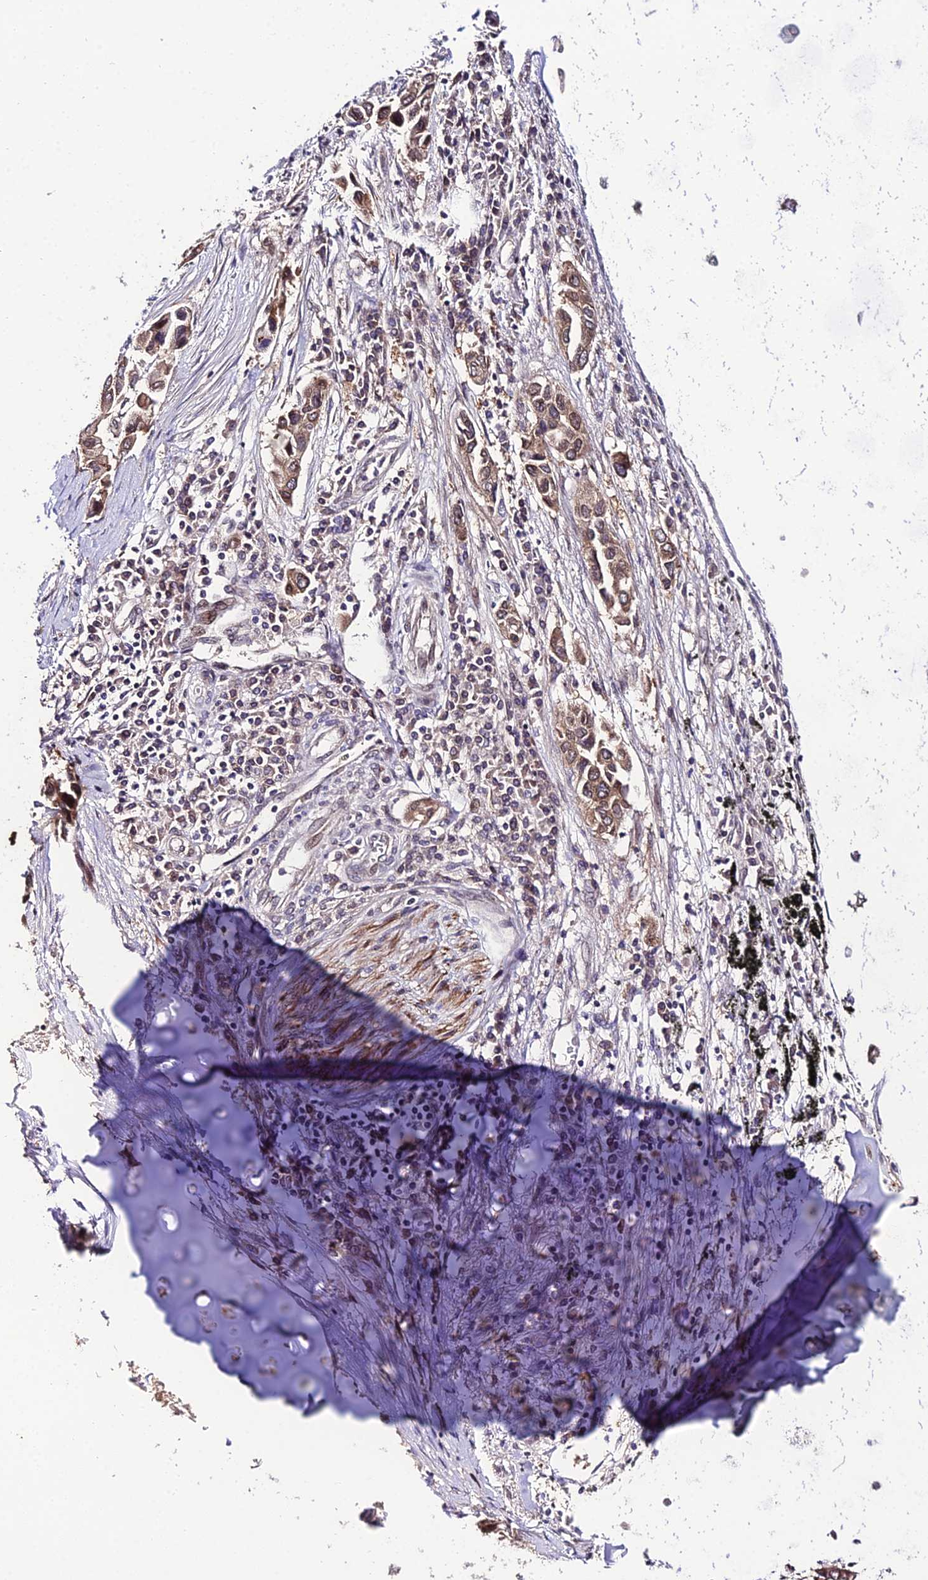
{"staining": {"intensity": "moderate", "quantity": ">75%", "location": "cytoplasmic/membranous,nuclear"}, "tissue": "lung cancer", "cell_type": "Tumor cells", "image_type": "cancer", "snomed": [{"axis": "morphology", "description": "Adenocarcinoma, NOS"}, {"axis": "topography", "description": "Lung"}], "caption": "A medium amount of moderate cytoplasmic/membranous and nuclear staining is identified in approximately >75% of tumor cells in lung adenocarcinoma tissue. Nuclei are stained in blue.", "gene": "DDX19A", "patient": {"sex": "female", "age": 76}}